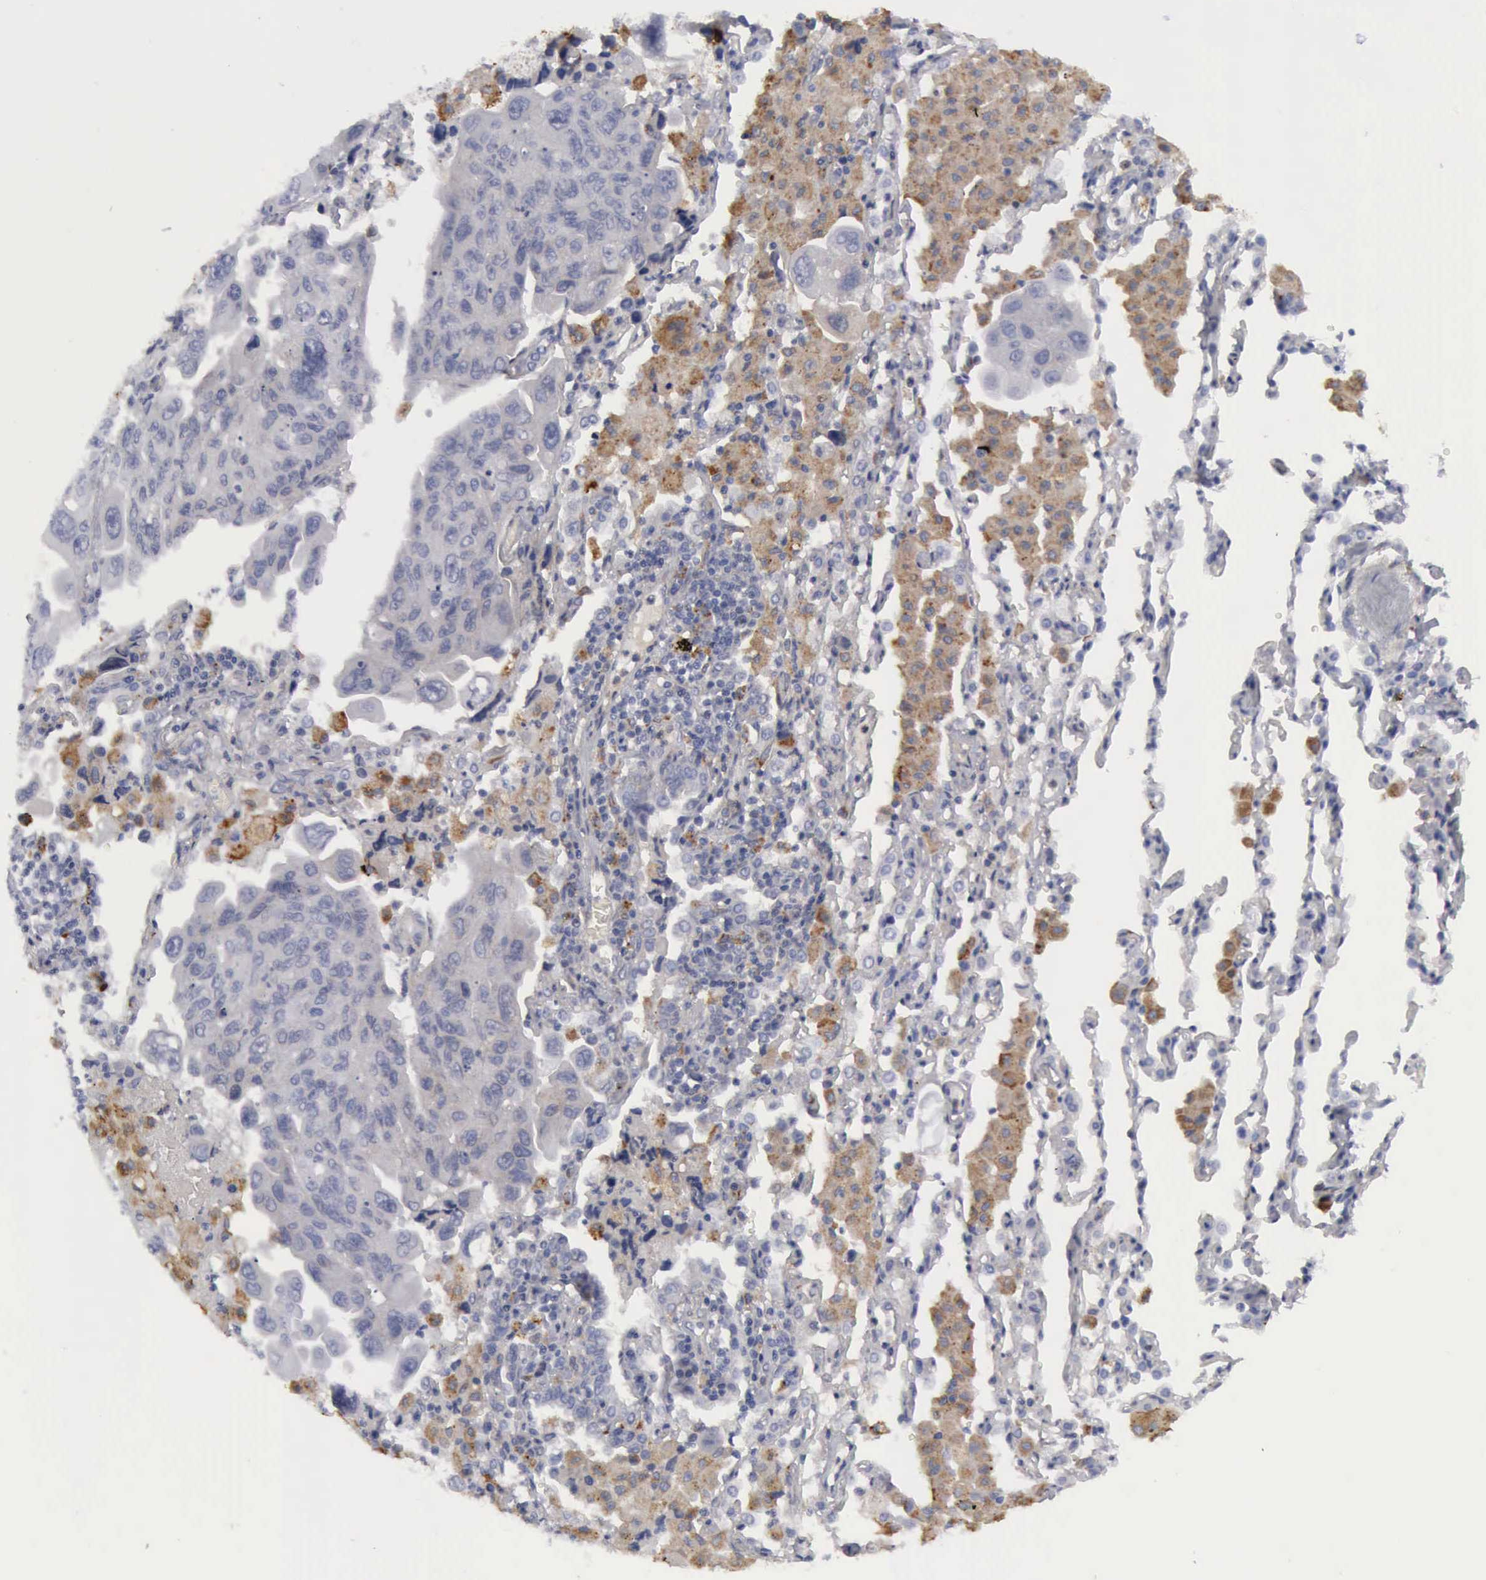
{"staining": {"intensity": "negative", "quantity": "none", "location": "none"}, "tissue": "lung cancer", "cell_type": "Tumor cells", "image_type": "cancer", "snomed": [{"axis": "morphology", "description": "Adenocarcinoma, NOS"}, {"axis": "topography", "description": "Lung"}], "caption": "Lung cancer was stained to show a protein in brown. There is no significant staining in tumor cells.", "gene": "CTSS", "patient": {"sex": "male", "age": 64}}